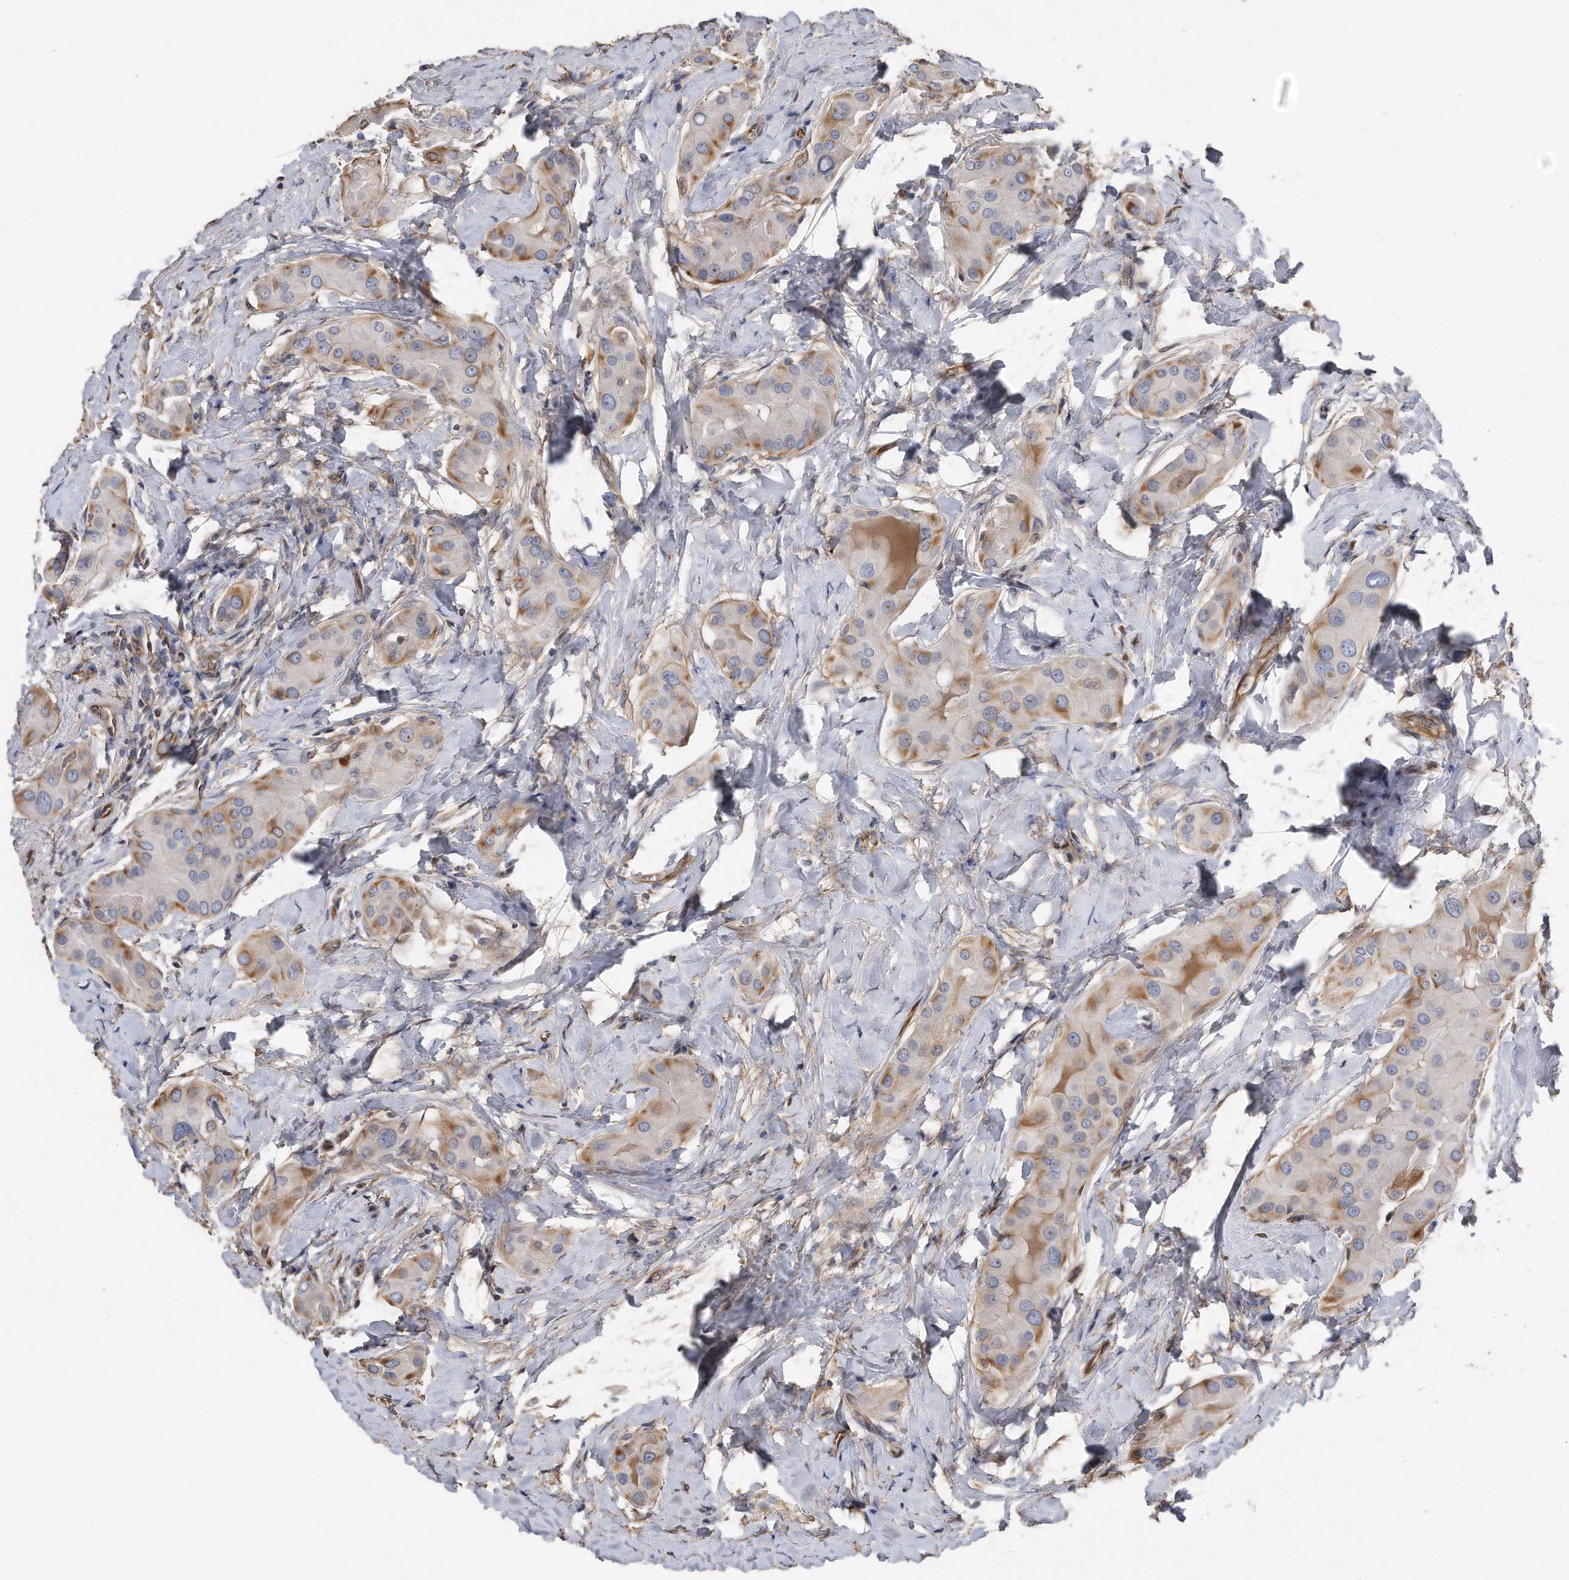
{"staining": {"intensity": "moderate", "quantity": "25%-75%", "location": "cytoplasmic/membranous"}, "tissue": "thyroid cancer", "cell_type": "Tumor cells", "image_type": "cancer", "snomed": [{"axis": "morphology", "description": "Papillary adenocarcinoma, NOS"}, {"axis": "topography", "description": "Thyroid gland"}], "caption": "Protein staining of papillary adenocarcinoma (thyroid) tissue reveals moderate cytoplasmic/membranous expression in about 25%-75% of tumor cells.", "gene": "GPC1", "patient": {"sex": "male", "age": 33}}